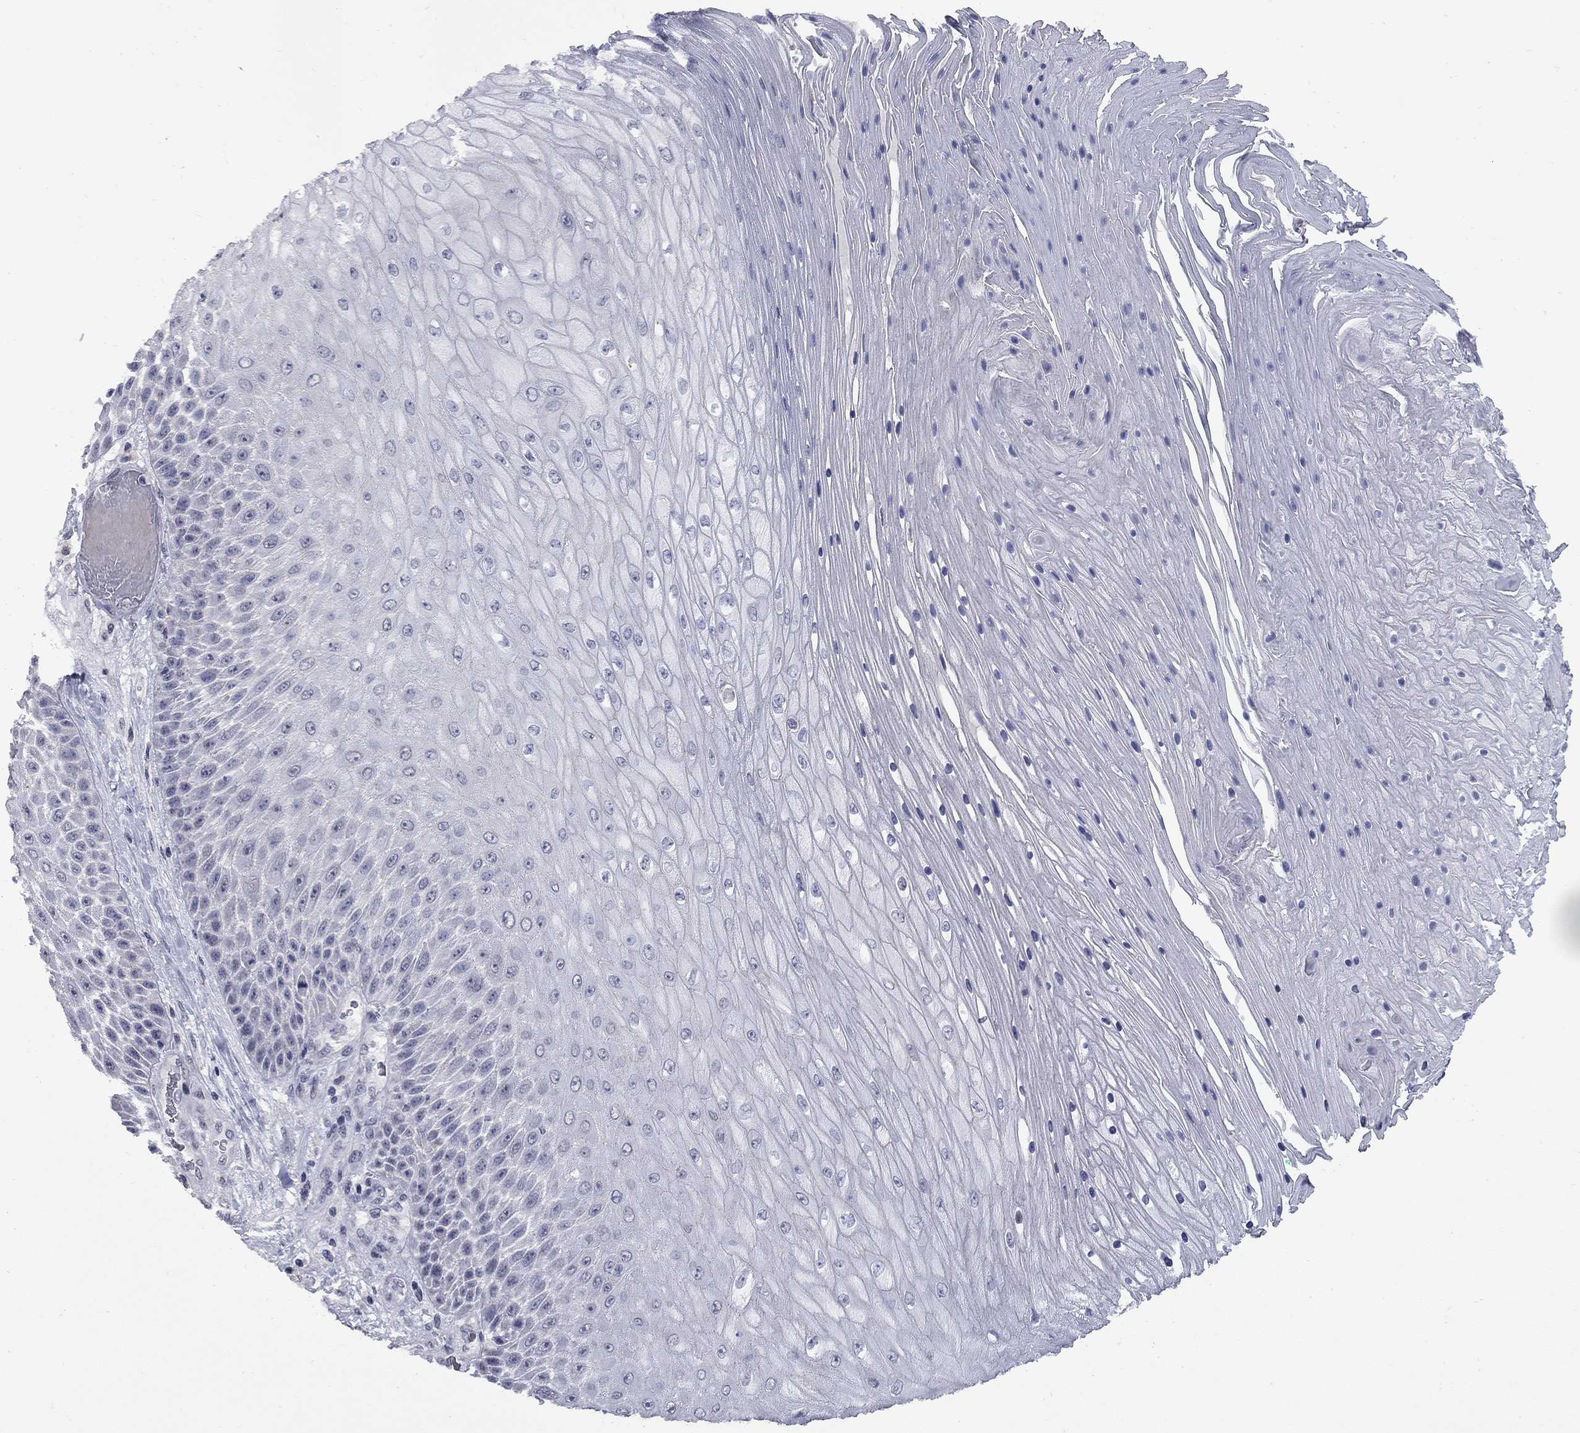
{"staining": {"intensity": "negative", "quantity": "none", "location": "none"}, "tissue": "skin cancer", "cell_type": "Tumor cells", "image_type": "cancer", "snomed": [{"axis": "morphology", "description": "Squamous cell carcinoma, NOS"}, {"axis": "topography", "description": "Skin"}], "caption": "Skin squamous cell carcinoma was stained to show a protein in brown. There is no significant staining in tumor cells.", "gene": "HTR4", "patient": {"sex": "male", "age": 62}}